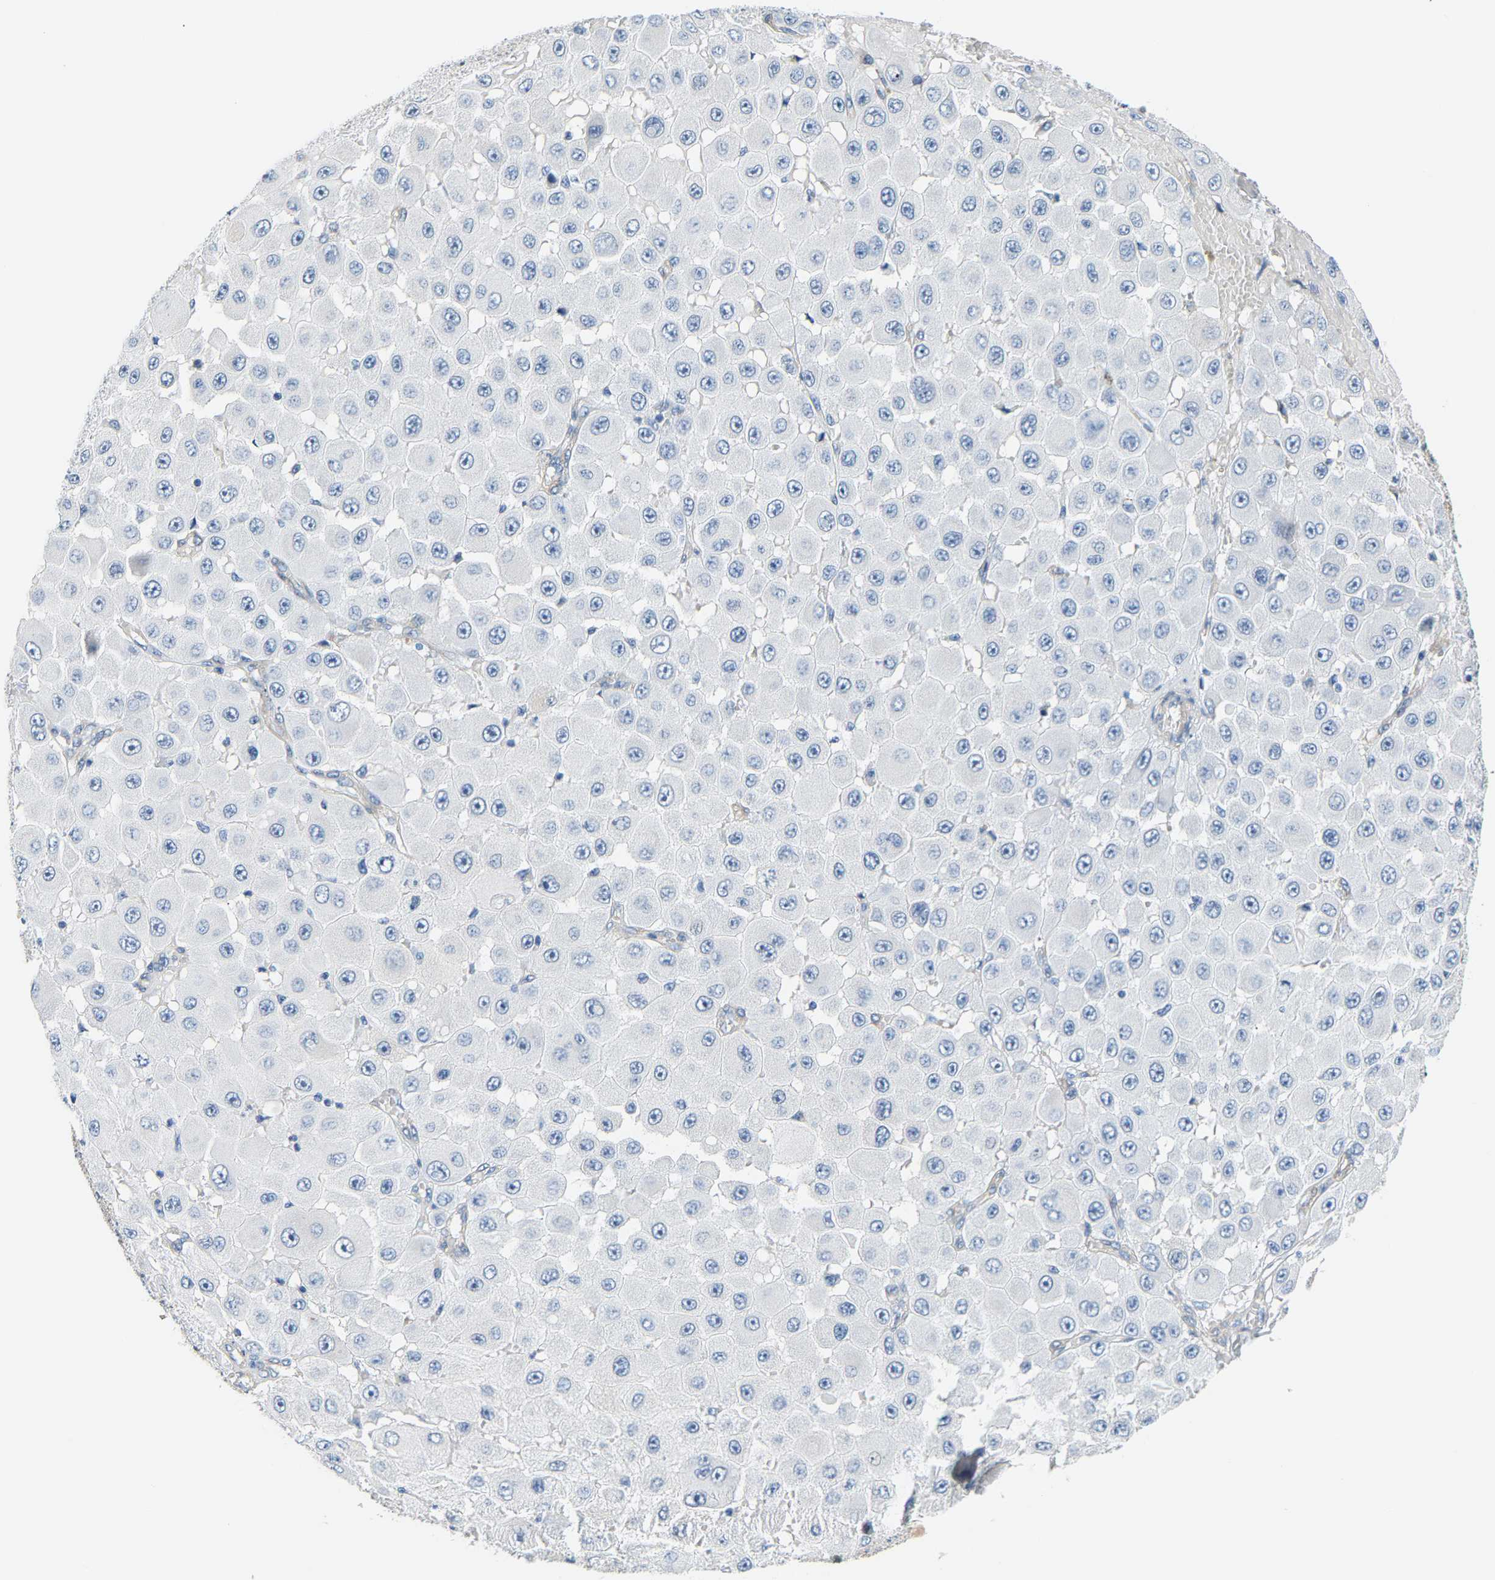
{"staining": {"intensity": "negative", "quantity": "none", "location": "none"}, "tissue": "melanoma", "cell_type": "Tumor cells", "image_type": "cancer", "snomed": [{"axis": "morphology", "description": "Malignant melanoma, NOS"}, {"axis": "topography", "description": "Skin"}], "caption": "A histopathology image of human melanoma is negative for staining in tumor cells.", "gene": "PAWR", "patient": {"sex": "female", "age": 81}}